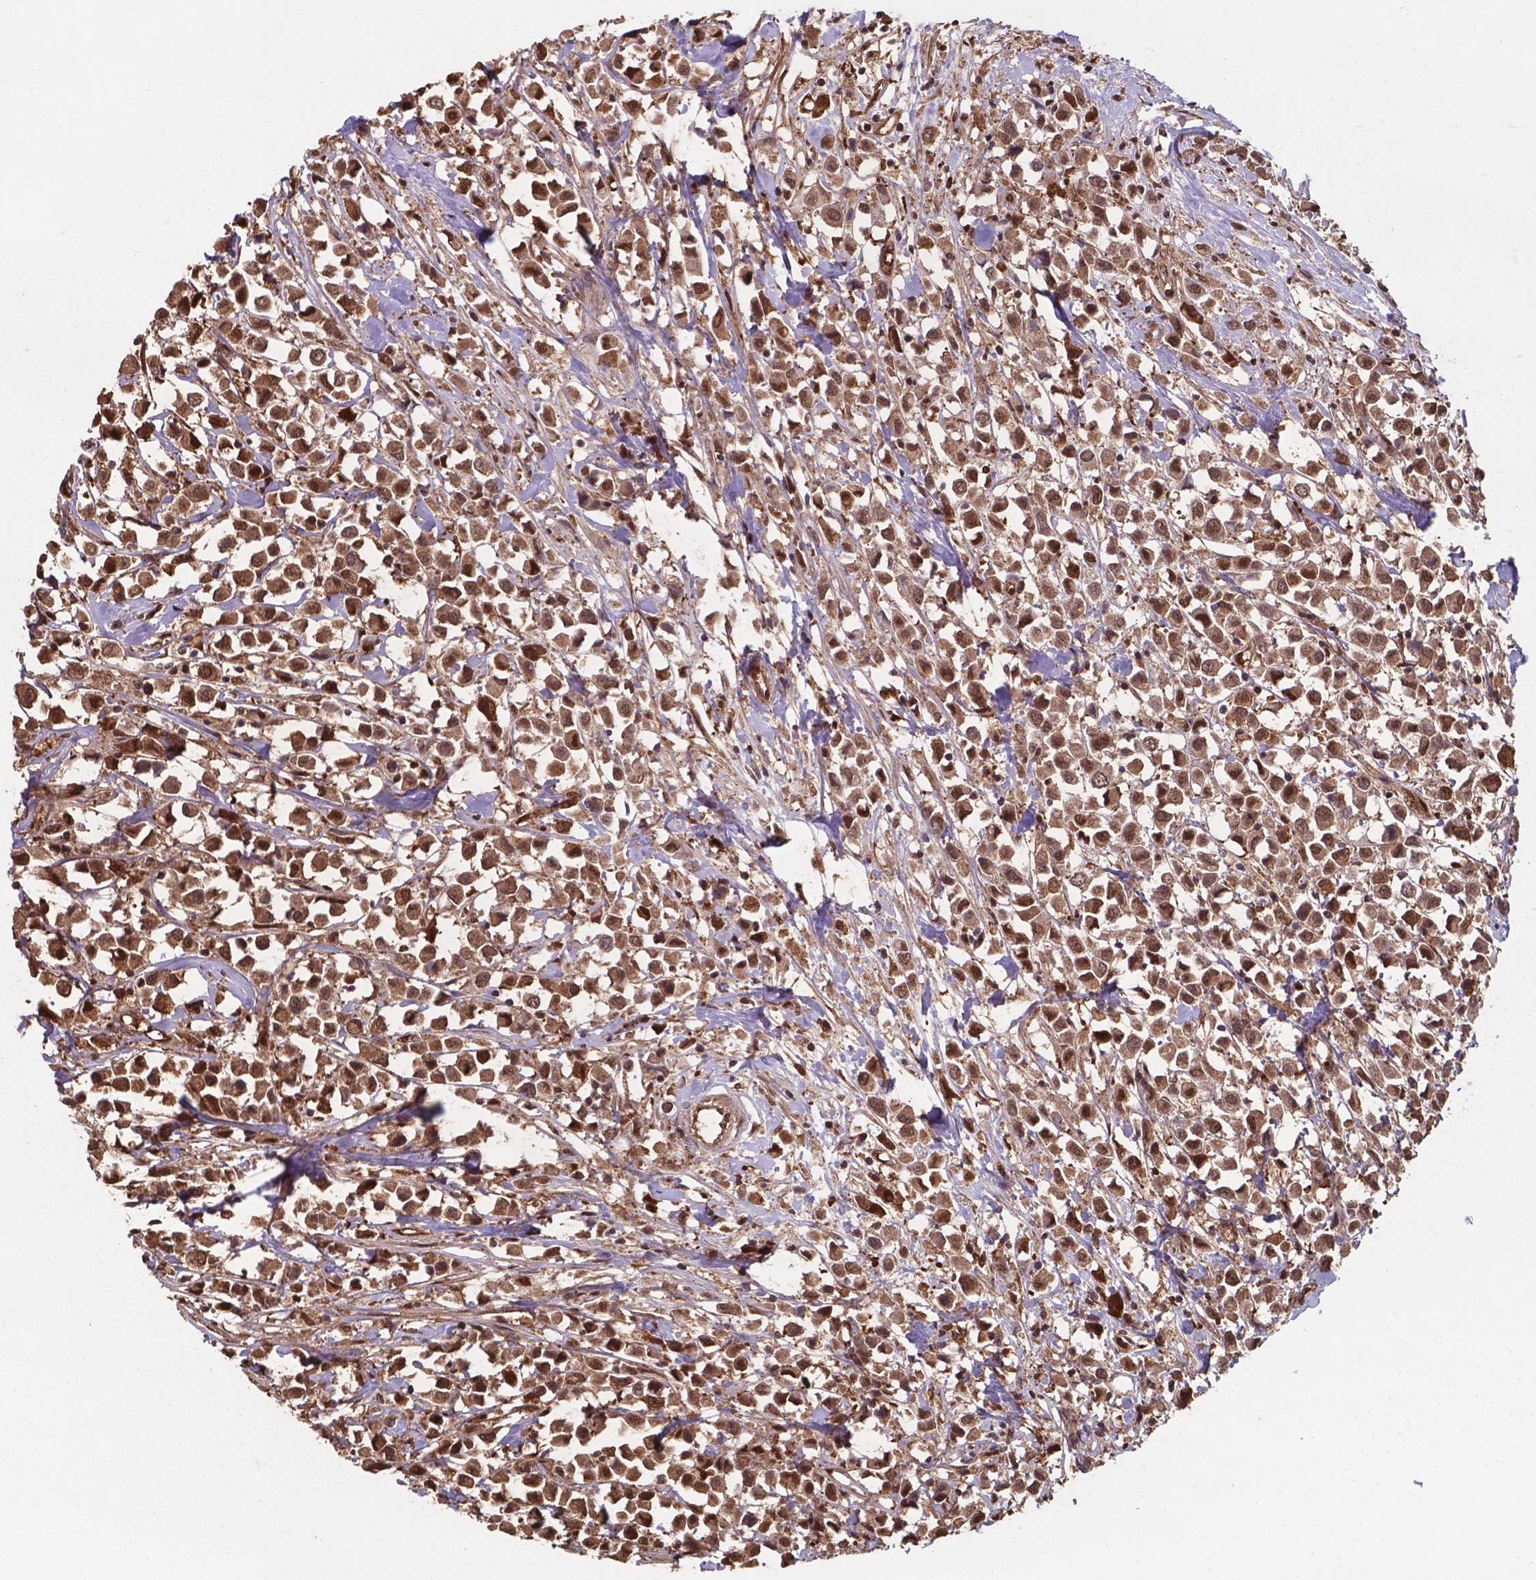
{"staining": {"intensity": "strong", "quantity": ">75%", "location": "cytoplasmic/membranous,nuclear"}, "tissue": "breast cancer", "cell_type": "Tumor cells", "image_type": "cancer", "snomed": [{"axis": "morphology", "description": "Duct carcinoma"}, {"axis": "topography", "description": "Breast"}], "caption": "Immunohistochemical staining of infiltrating ductal carcinoma (breast) exhibits strong cytoplasmic/membranous and nuclear protein staining in approximately >75% of tumor cells.", "gene": "CHP2", "patient": {"sex": "female", "age": 61}}